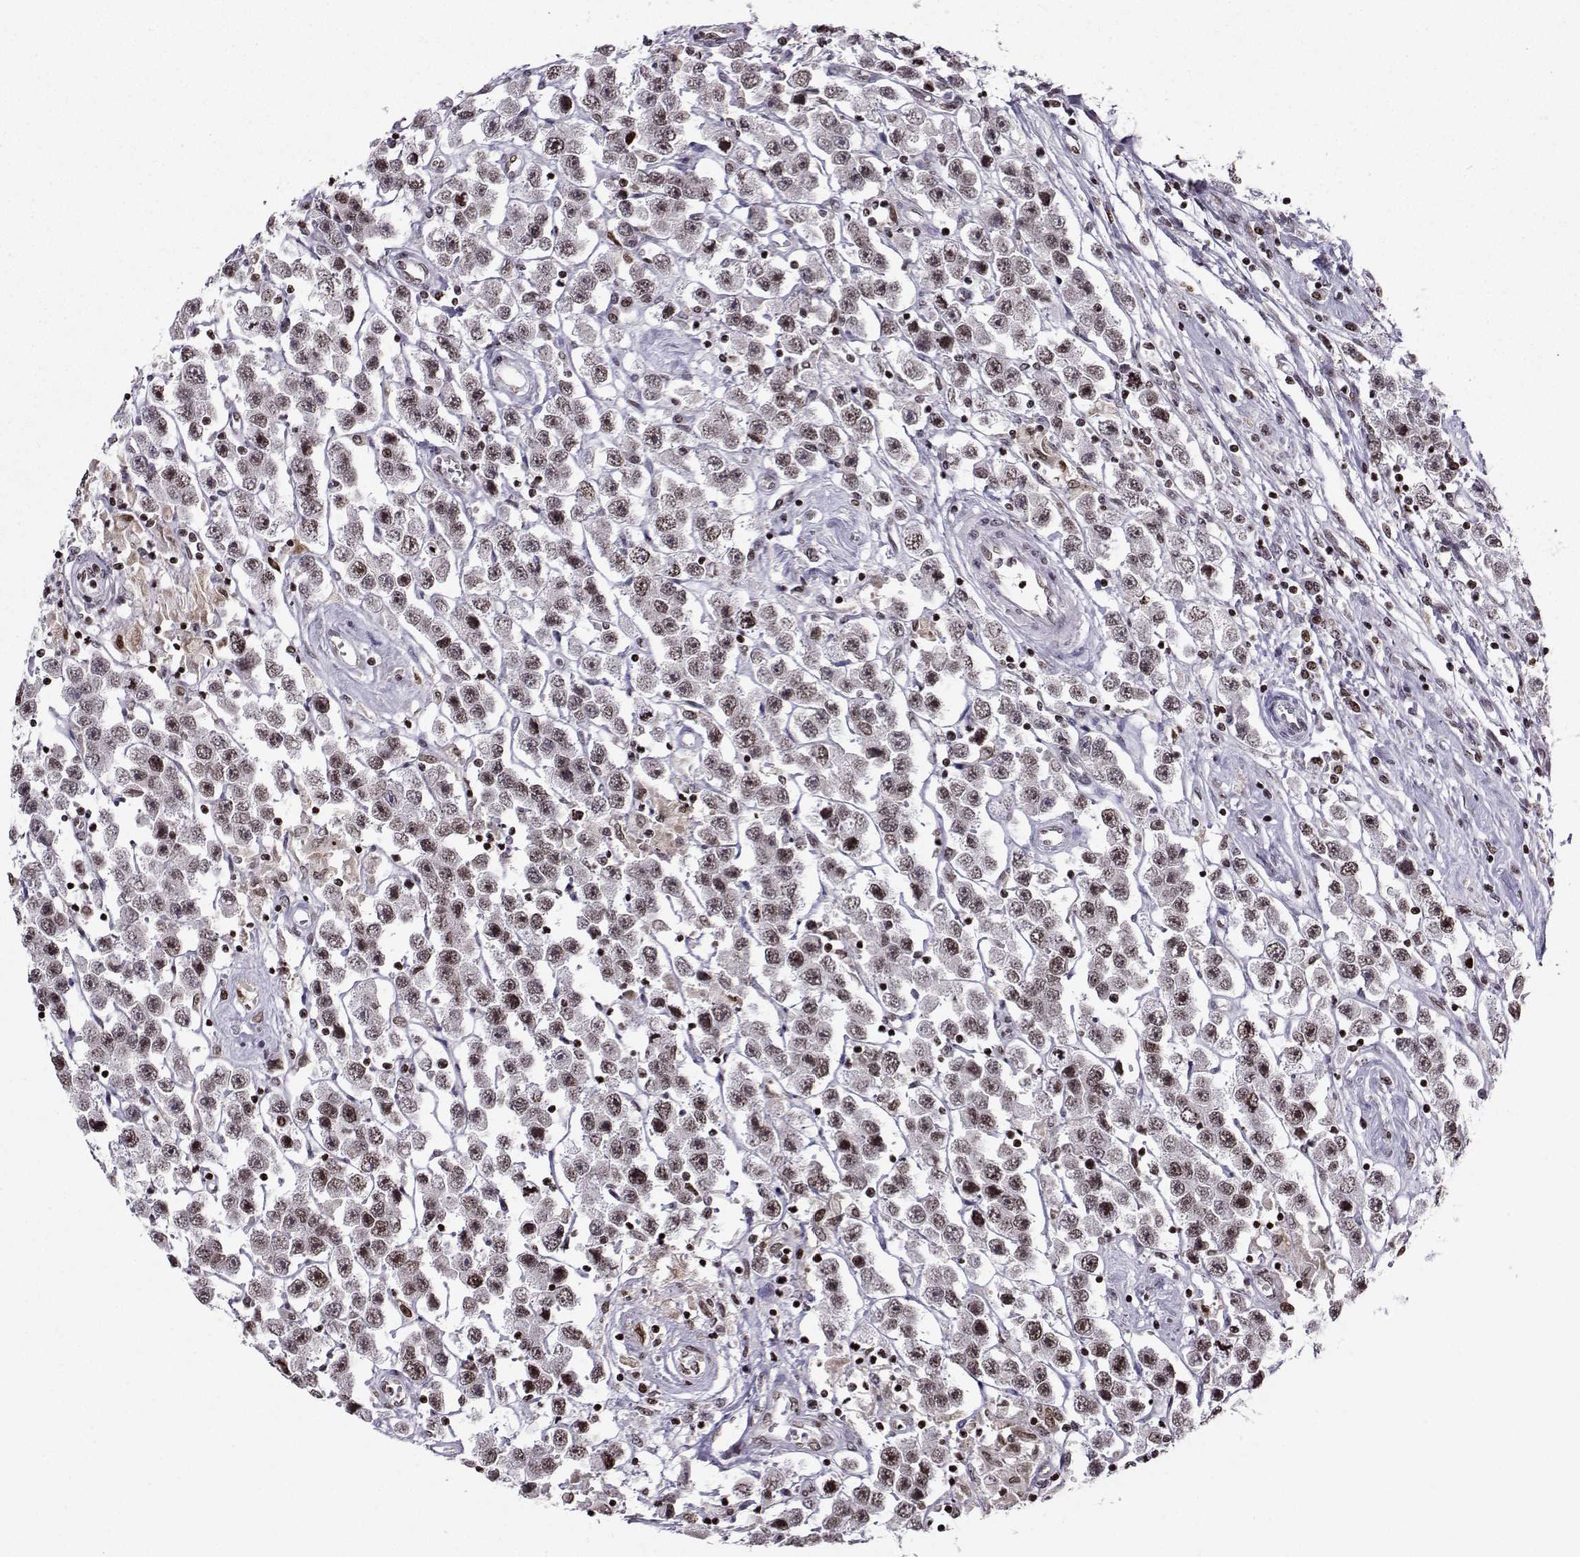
{"staining": {"intensity": "weak", "quantity": "25%-75%", "location": "nuclear"}, "tissue": "testis cancer", "cell_type": "Tumor cells", "image_type": "cancer", "snomed": [{"axis": "morphology", "description": "Seminoma, NOS"}, {"axis": "topography", "description": "Testis"}], "caption": "Protein staining reveals weak nuclear positivity in approximately 25%-75% of tumor cells in testis cancer (seminoma).", "gene": "ZNF19", "patient": {"sex": "male", "age": 45}}